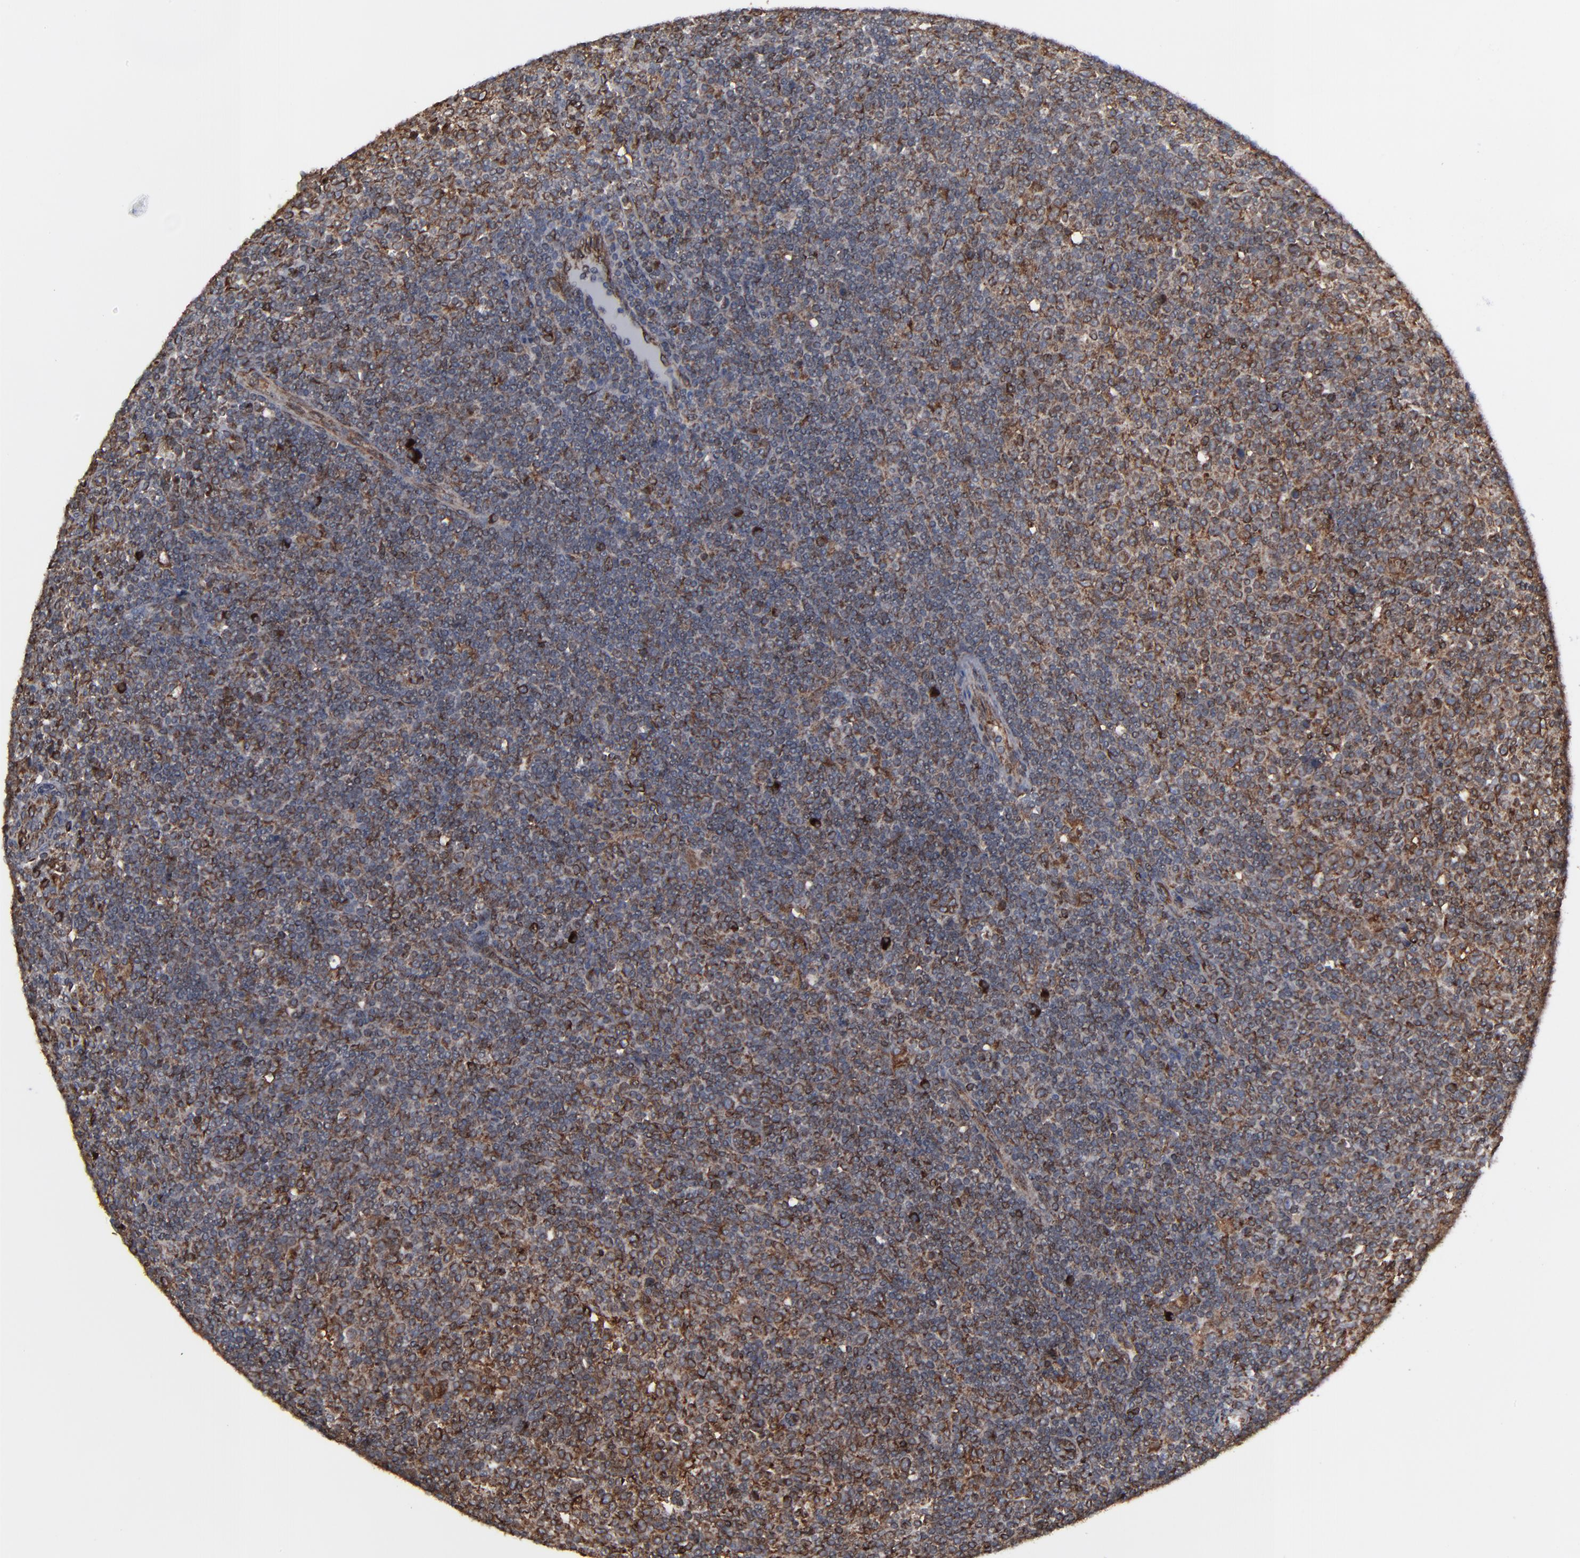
{"staining": {"intensity": "moderate", "quantity": ">75%", "location": "cytoplasmic/membranous"}, "tissue": "lymphoma", "cell_type": "Tumor cells", "image_type": "cancer", "snomed": [{"axis": "morphology", "description": "Malignant lymphoma, non-Hodgkin's type, Low grade"}, {"axis": "topography", "description": "Lymph node"}], "caption": "Moderate cytoplasmic/membranous protein expression is seen in approximately >75% of tumor cells in lymphoma. Nuclei are stained in blue.", "gene": "CNIH1", "patient": {"sex": "male", "age": 70}}